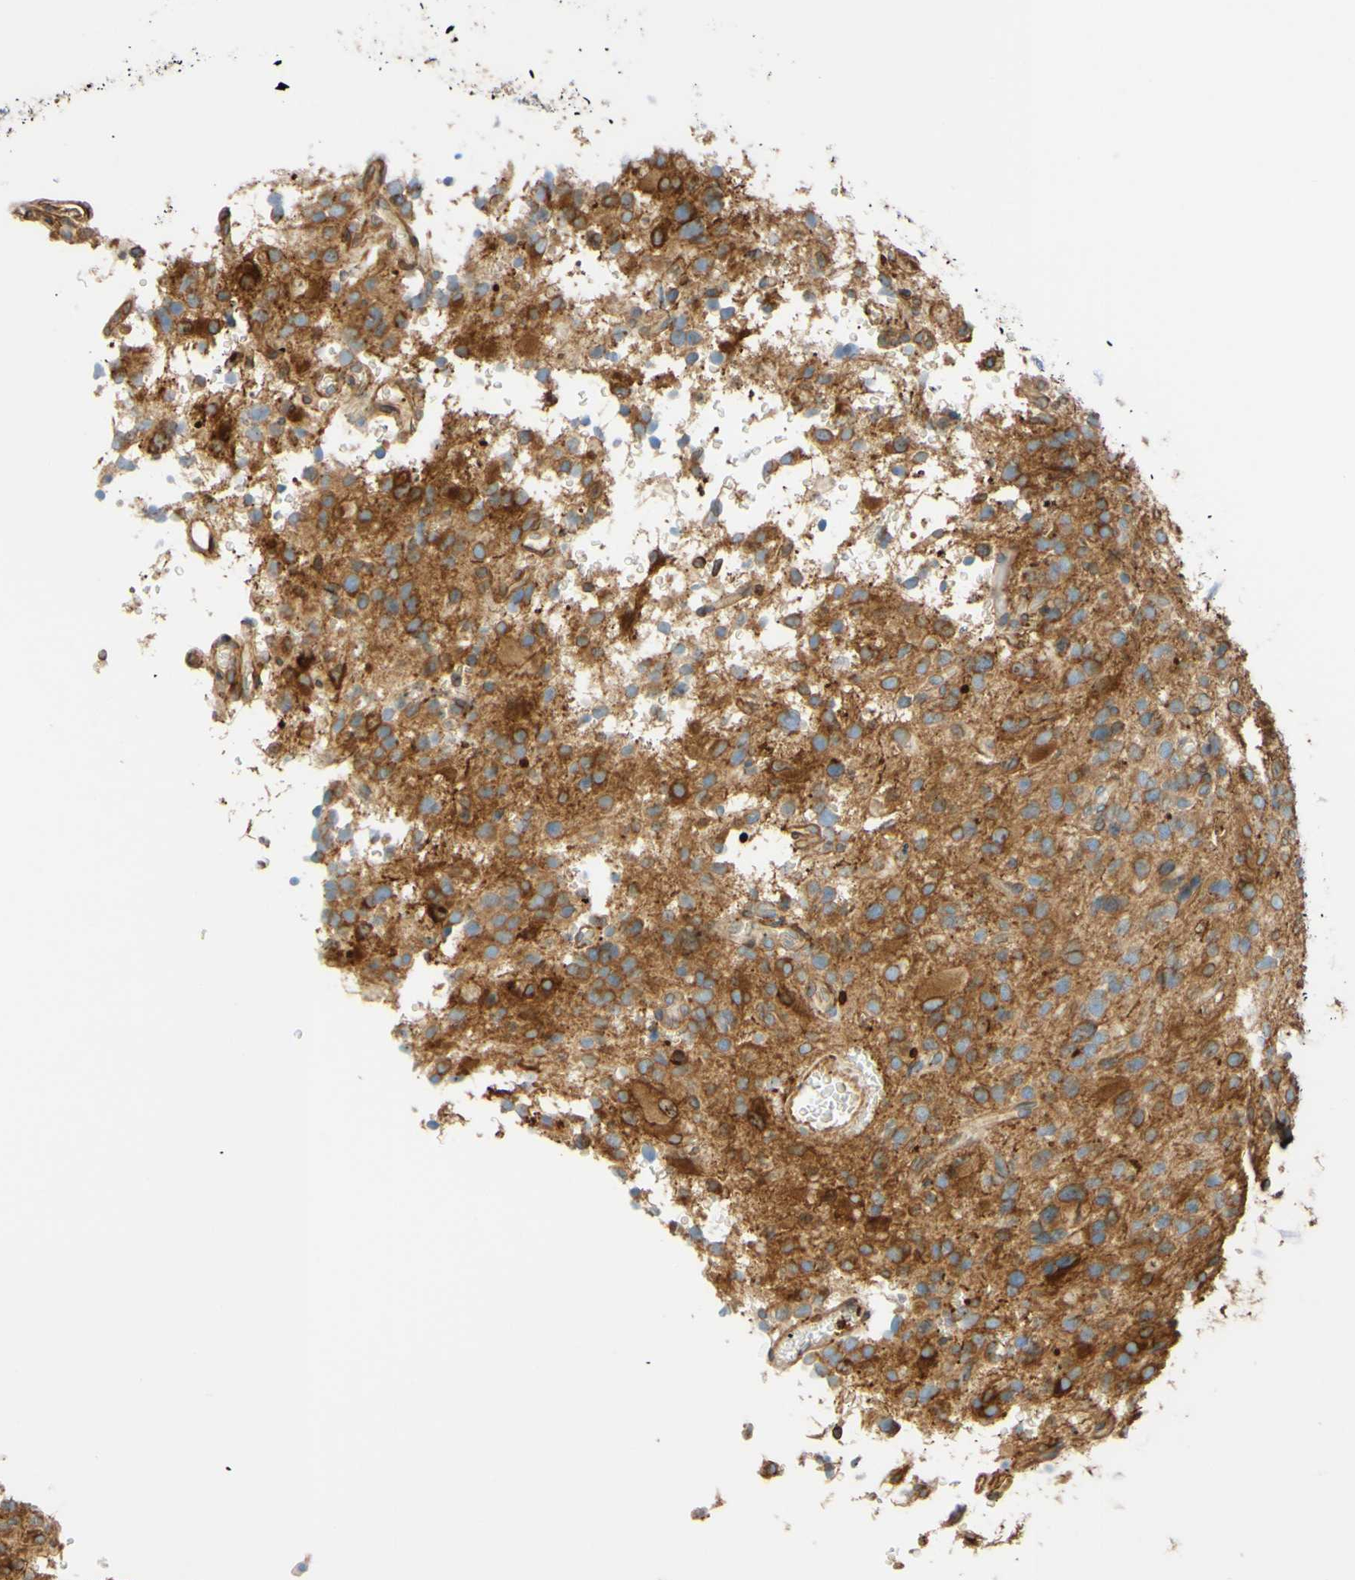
{"staining": {"intensity": "moderate", "quantity": ">75%", "location": "cytoplasmic/membranous"}, "tissue": "glioma", "cell_type": "Tumor cells", "image_type": "cancer", "snomed": [{"axis": "morphology", "description": "Glioma, malignant, High grade"}, {"axis": "topography", "description": "Brain"}], "caption": "Brown immunohistochemical staining in glioma displays moderate cytoplasmic/membranous staining in approximately >75% of tumor cells.", "gene": "ENDOD1", "patient": {"sex": "male", "age": 48}}